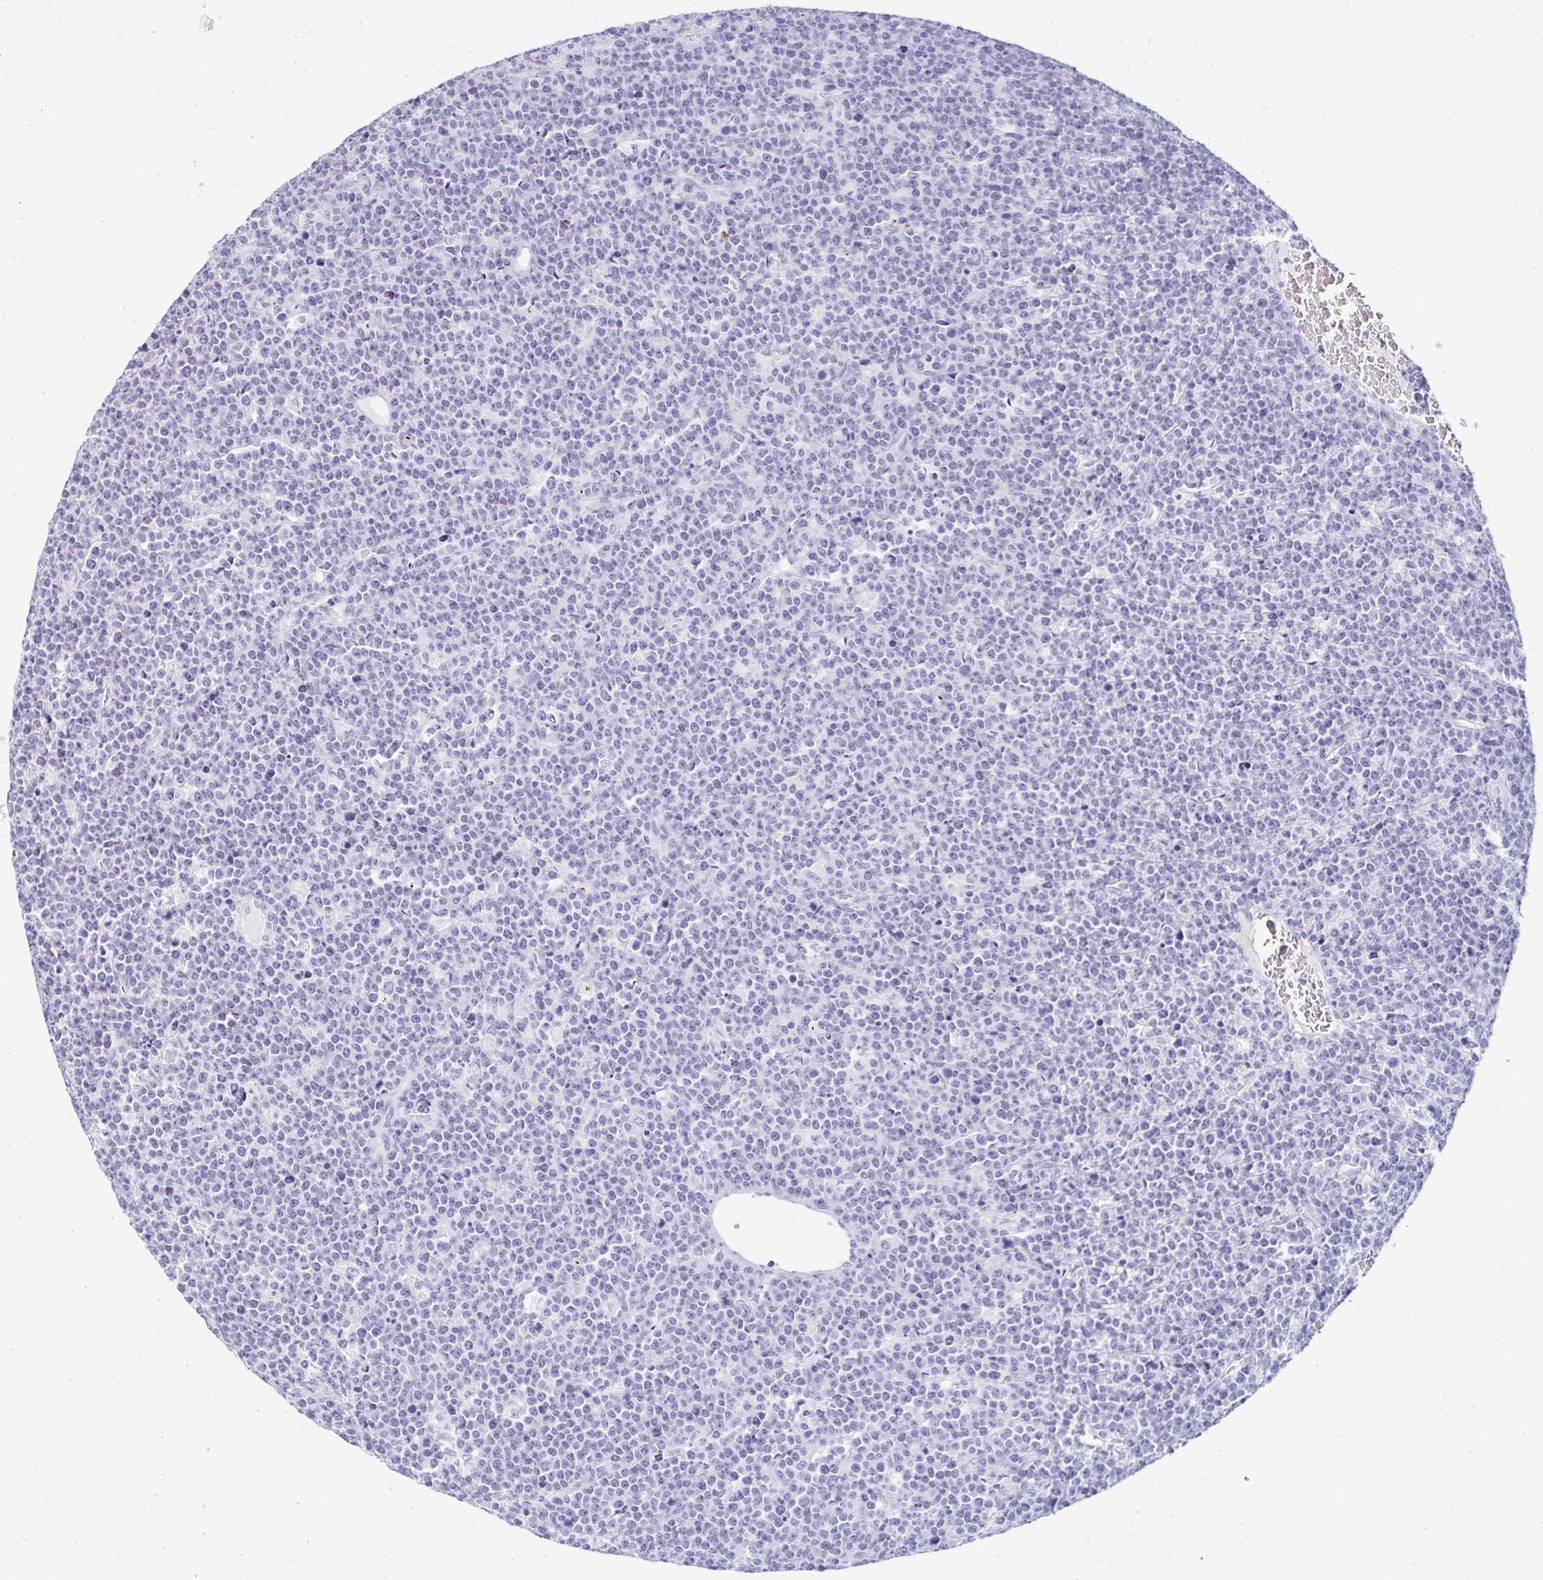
{"staining": {"intensity": "negative", "quantity": "none", "location": "none"}, "tissue": "lymphoma", "cell_type": "Tumor cells", "image_type": "cancer", "snomed": [{"axis": "morphology", "description": "Malignant lymphoma, non-Hodgkin's type, High grade"}, {"axis": "topography", "description": "Ovary"}], "caption": "Immunohistochemistry of high-grade malignant lymphoma, non-Hodgkin's type exhibits no positivity in tumor cells.", "gene": "C2orf50", "patient": {"sex": "female", "age": 56}}